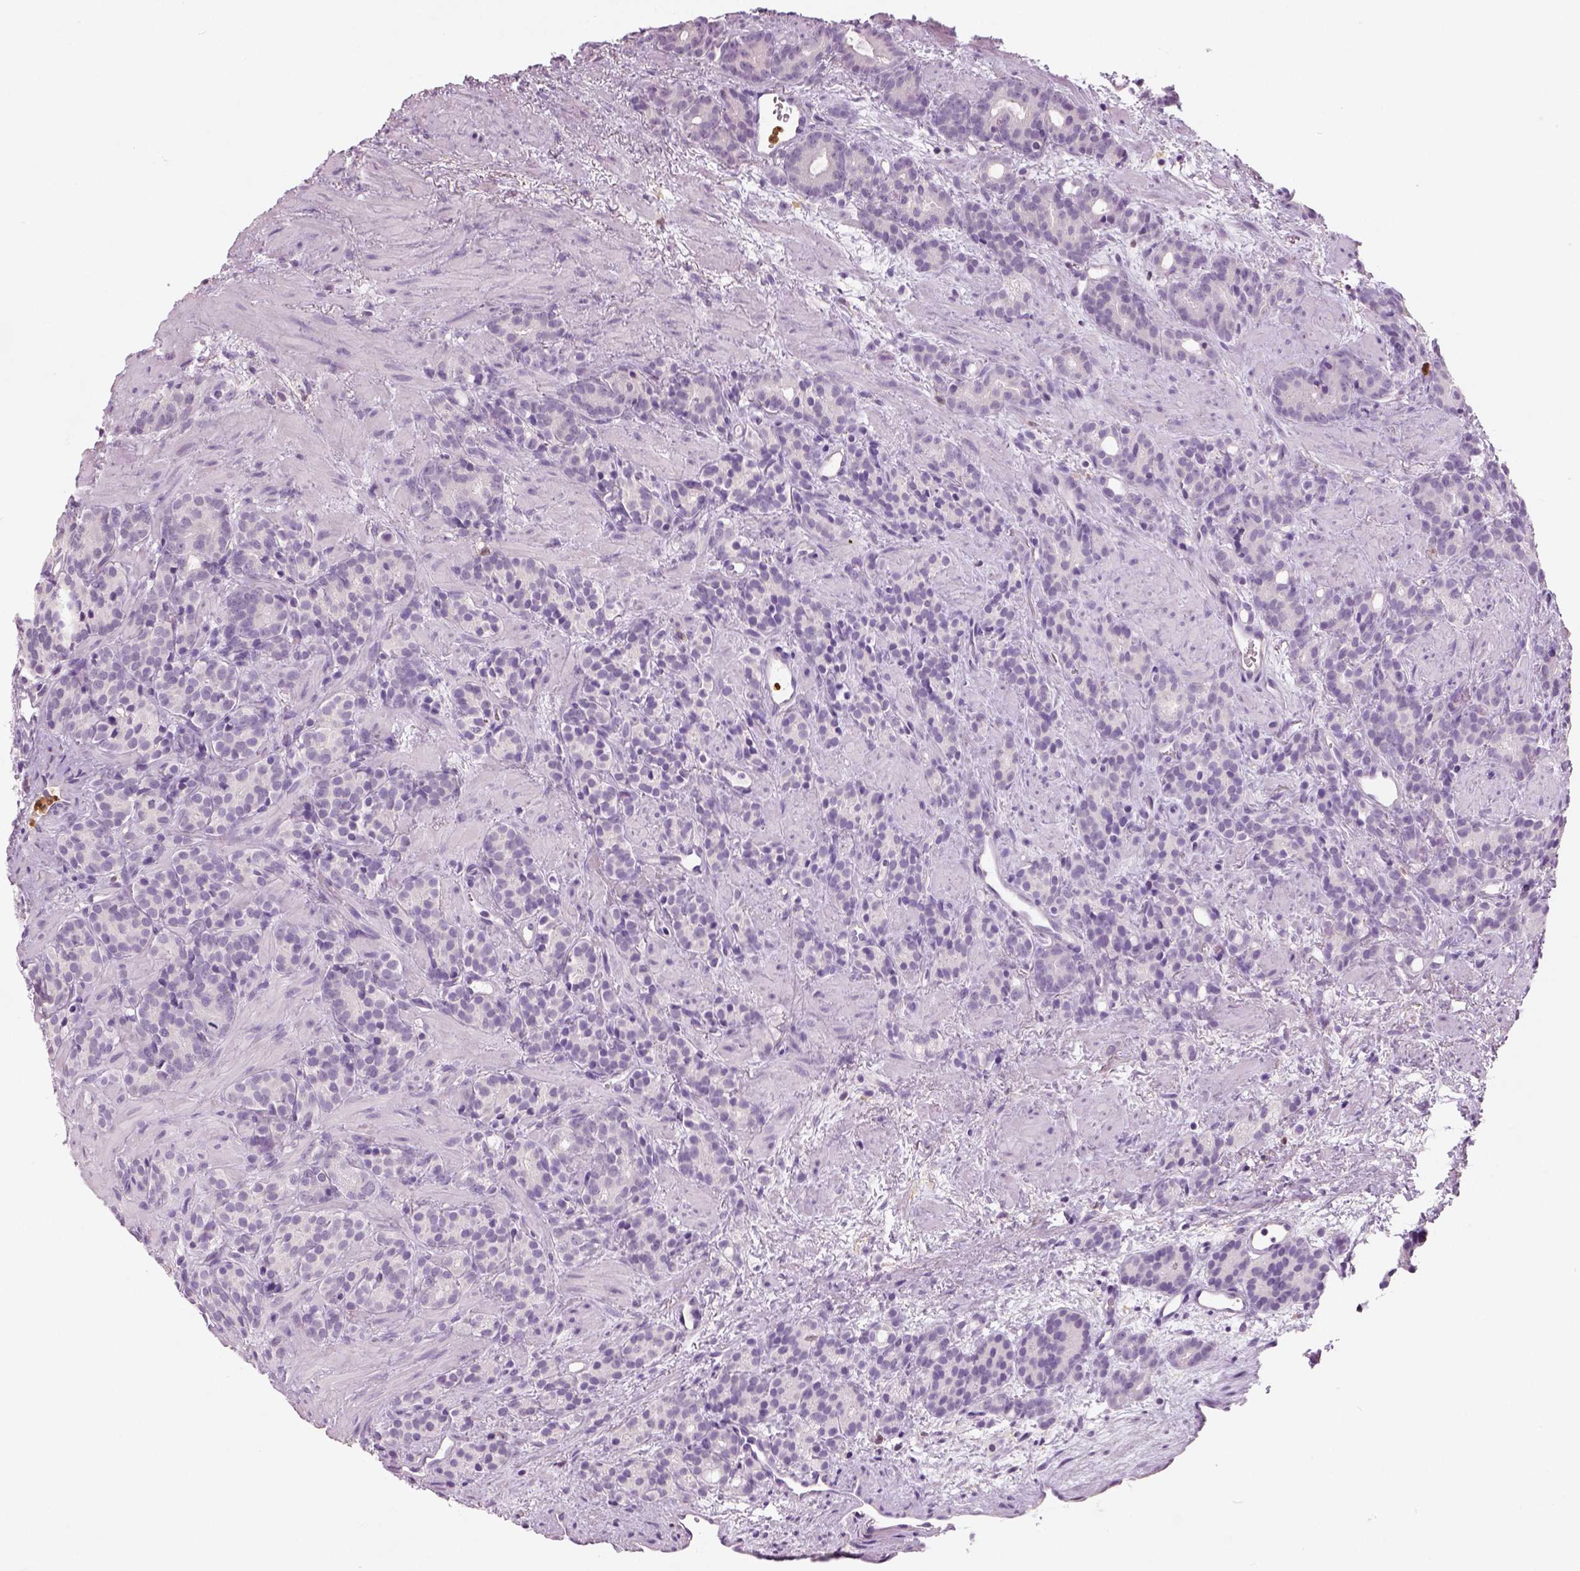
{"staining": {"intensity": "negative", "quantity": "none", "location": "none"}, "tissue": "prostate cancer", "cell_type": "Tumor cells", "image_type": "cancer", "snomed": [{"axis": "morphology", "description": "Adenocarcinoma, High grade"}, {"axis": "topography", "description": "Prostate"}], "caption": "Prostate adenocarcinoma (high-grade) was stained to show a protein in brown. There is no significant positivity in tumor cells.", "gene": "NECAB2", "patient": {"sex": "male", "age": 84}}